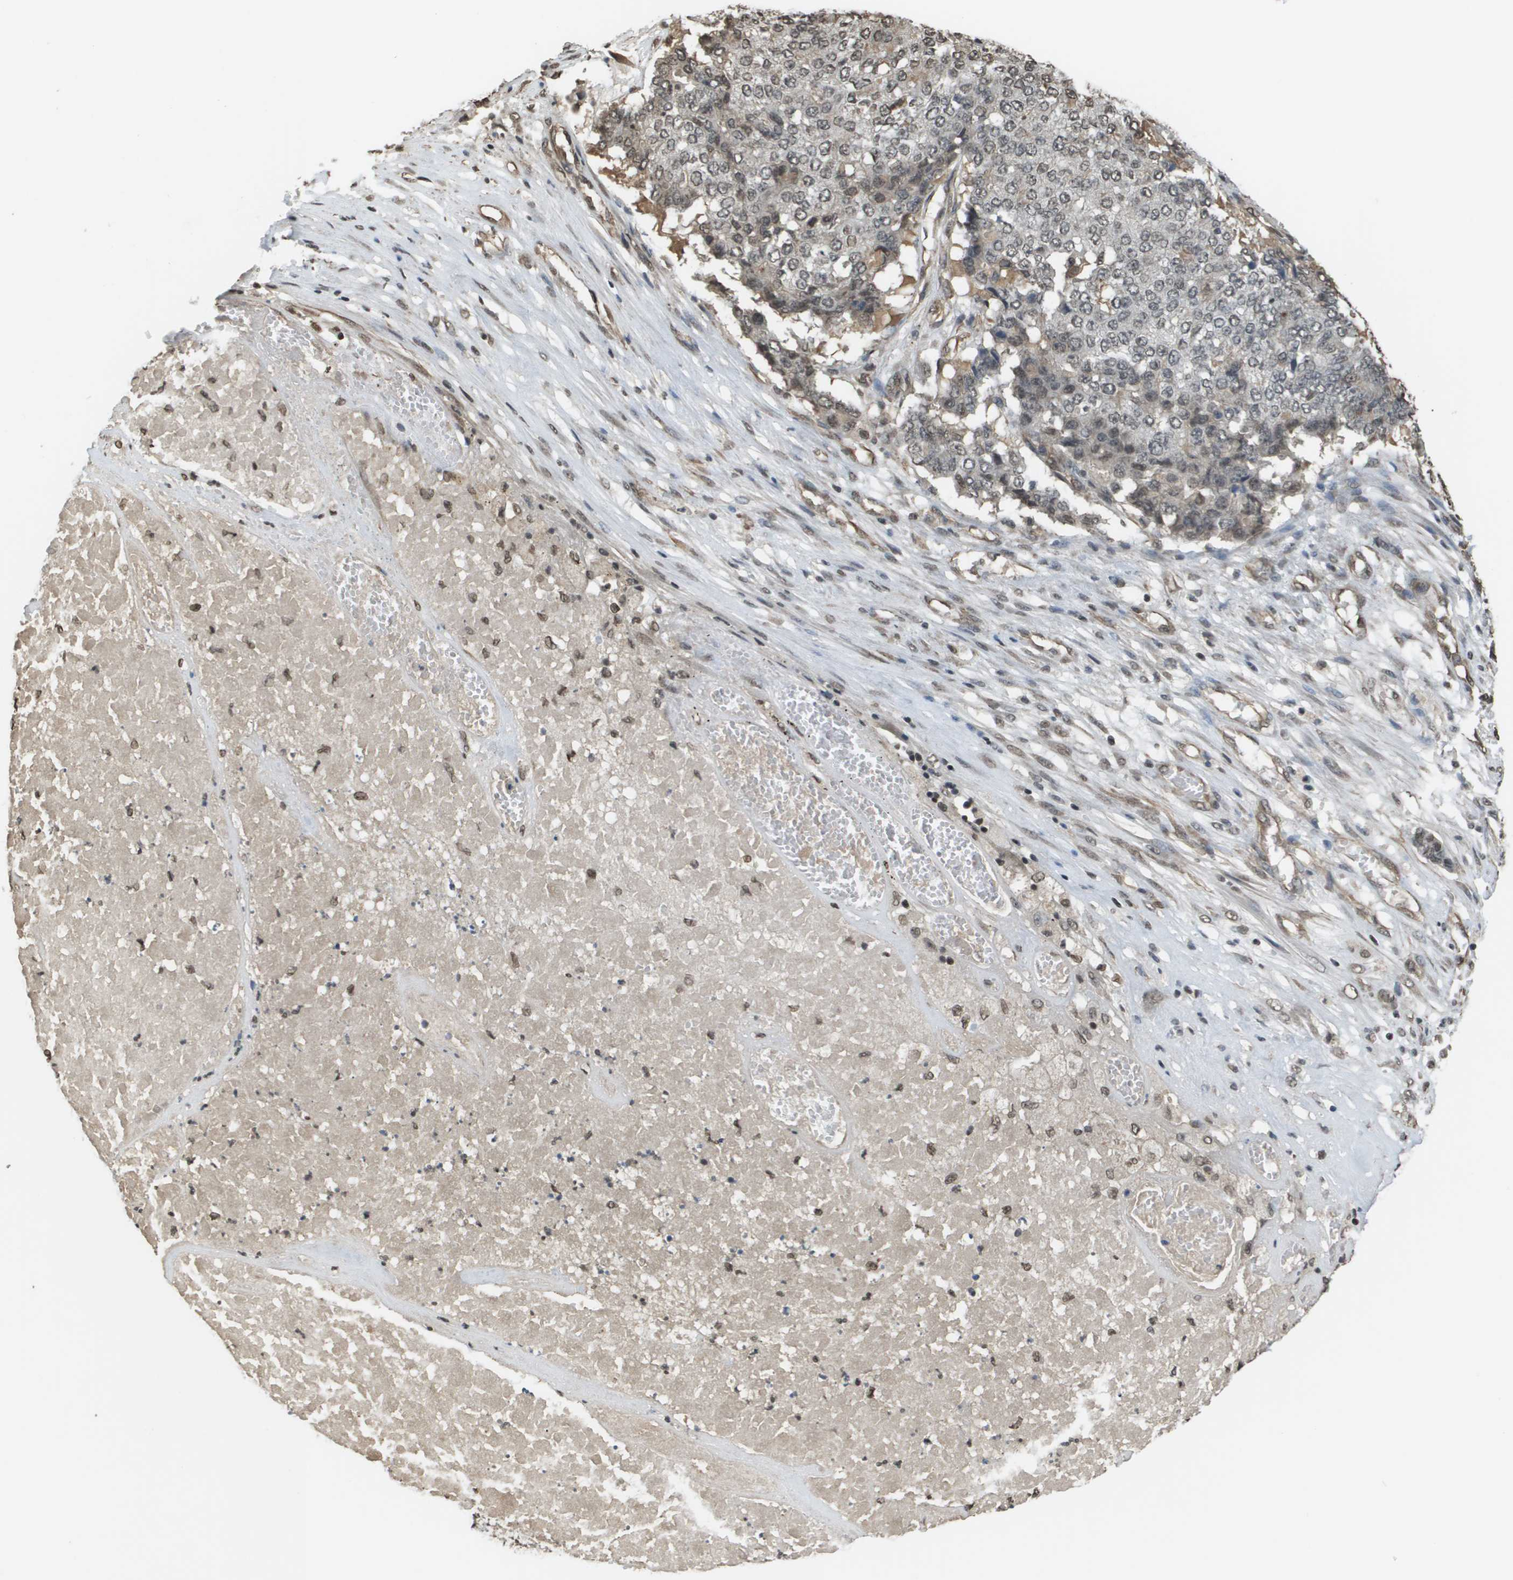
{"staining": {"intensity": "weak", "quantity": "<25%", "location": "nuclear"}, "tissue": "pancreatic cancer", "cell_type": "Tumor cells", "image_type": "cancer", "snomed": [{"axis": "morphology", "description": "Adenocarcinoma, NOS"}, {"axis": "topography", "description": "Pancreas"}], "caption": "High magnification brightfield microscopy of pancreatic cancer stained with DAB (3,3'-diaminobenzidine) (brown) and counterstained with hematoxylin (blue): tumor cells show no significant staining.", "gene": "NDRG2", "patient": {"sex": "male", "age": 50}}